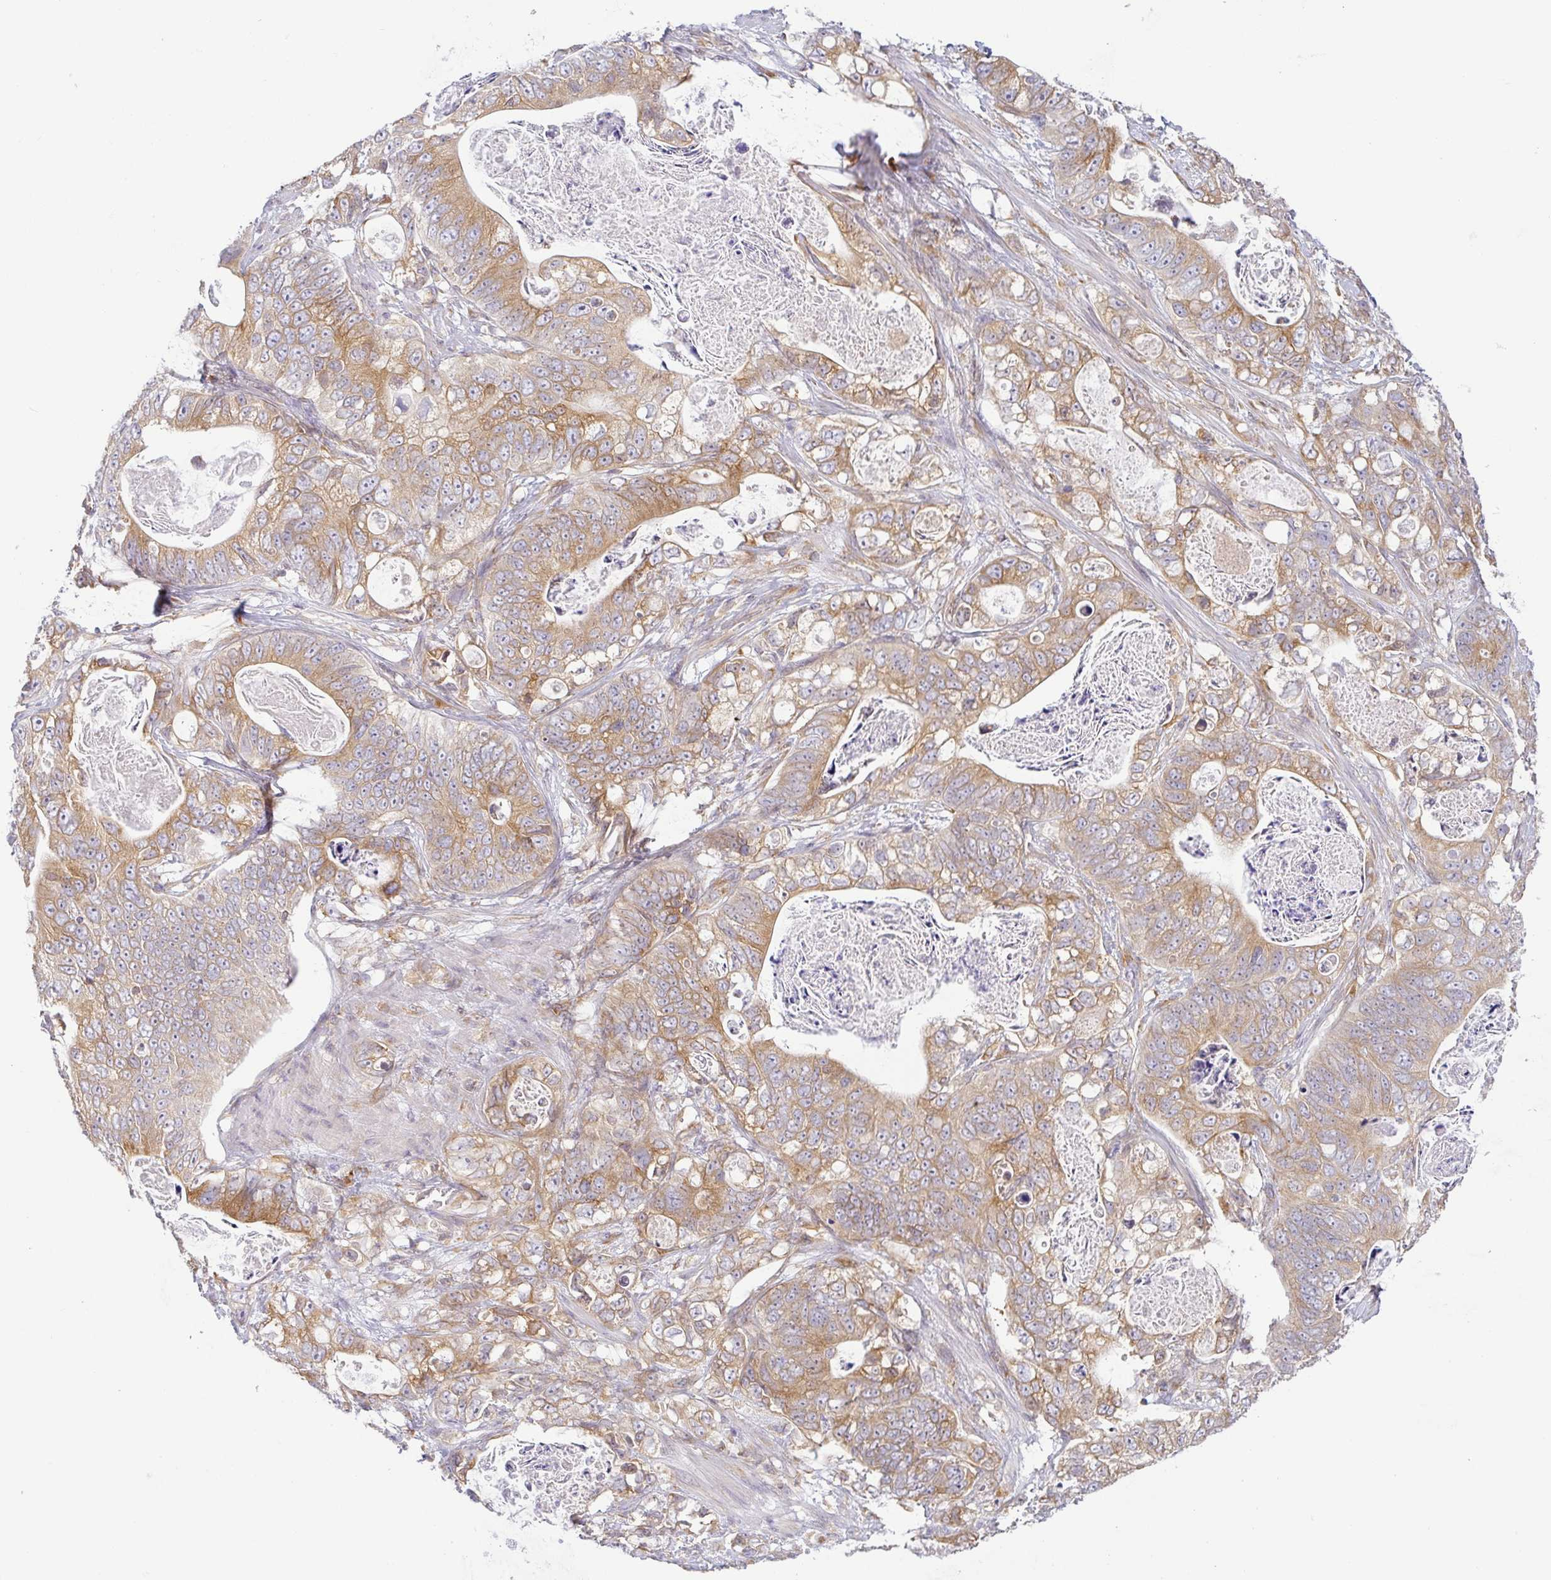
{"staining": {"intensity": "moderate", "quantity": ">75%", "location": "cytoplasmic/membranous"}, "tissue": "stomach cancer", "cell_type": "Tumor cells", "image_type": "cancer", "snomed": [{"axis": "morphology", "description": "Normal tissue, NOS"}, {"axis": "morphology", "description": "Adenocarcinoma, NOS"}, {"axis": "topography", "description": "Stomach"}], "caption": "A brown stain shows moderate cytoplasmic/membranous expression of a protein in human adenocarcinoma (stomach) tumor cells.", "gene": "DERL2", "patient": {"sex": "female", "age": 89}}